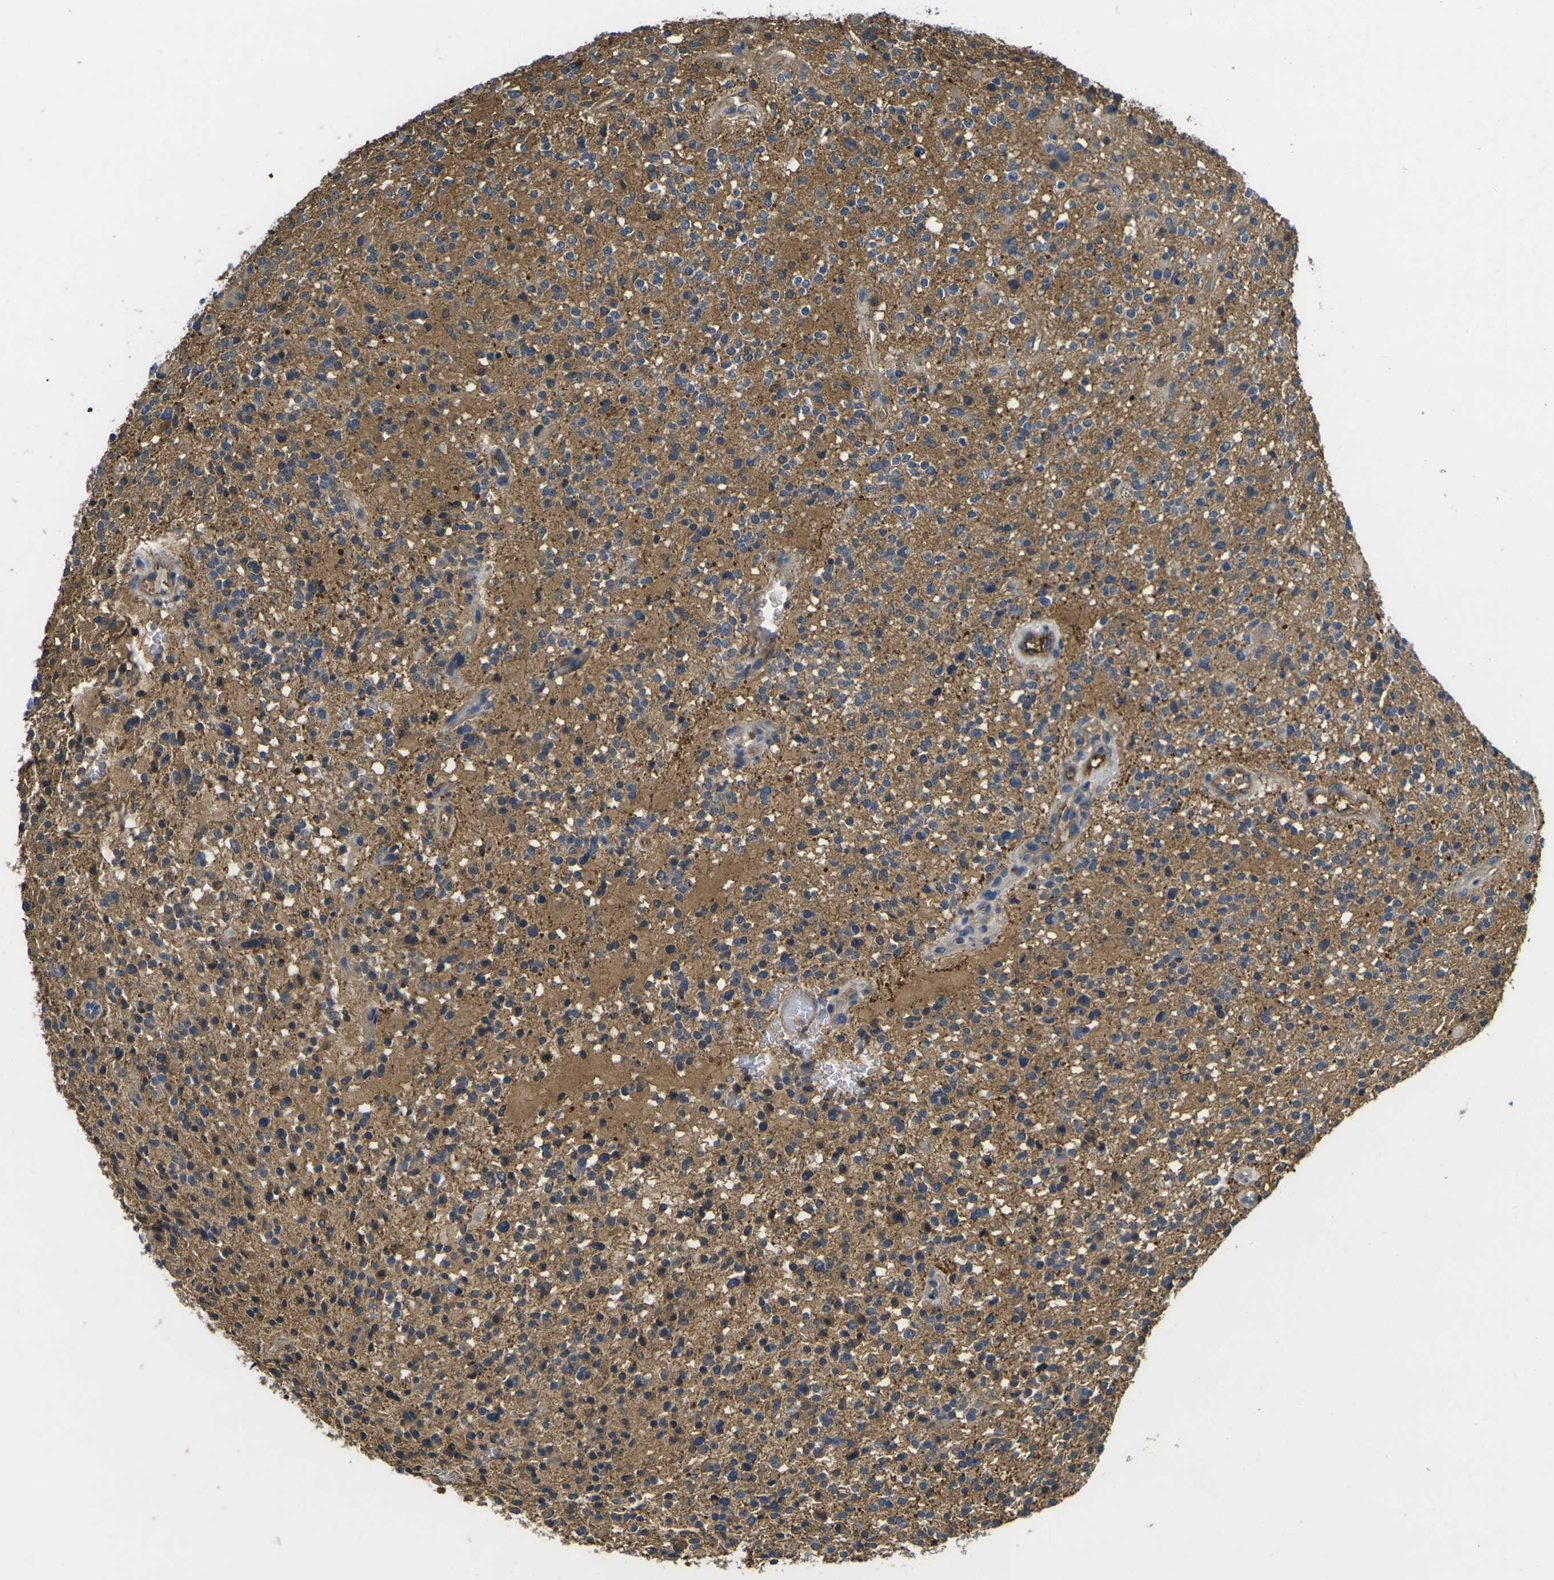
{"staining": {"intensity": "moderate", "quantity": ">75%", "location": "cytoplasmic/membranous"}, "tissue": "glioma", "cell_type": "Tumor cells", "image_type": "cancer", "snomed": [{"axis": "morphology", "description": "Glioma, malignant, High grade"}, {"axis": "topography", "description": "Brain"}], "caption": "Protein staining of glioma tissue shows moderate cytoplasmic/membranous expression in approximately >75% of tumor cells.", "gene": "HSPG2", "patient": {"sex": "male", "age": 48}}